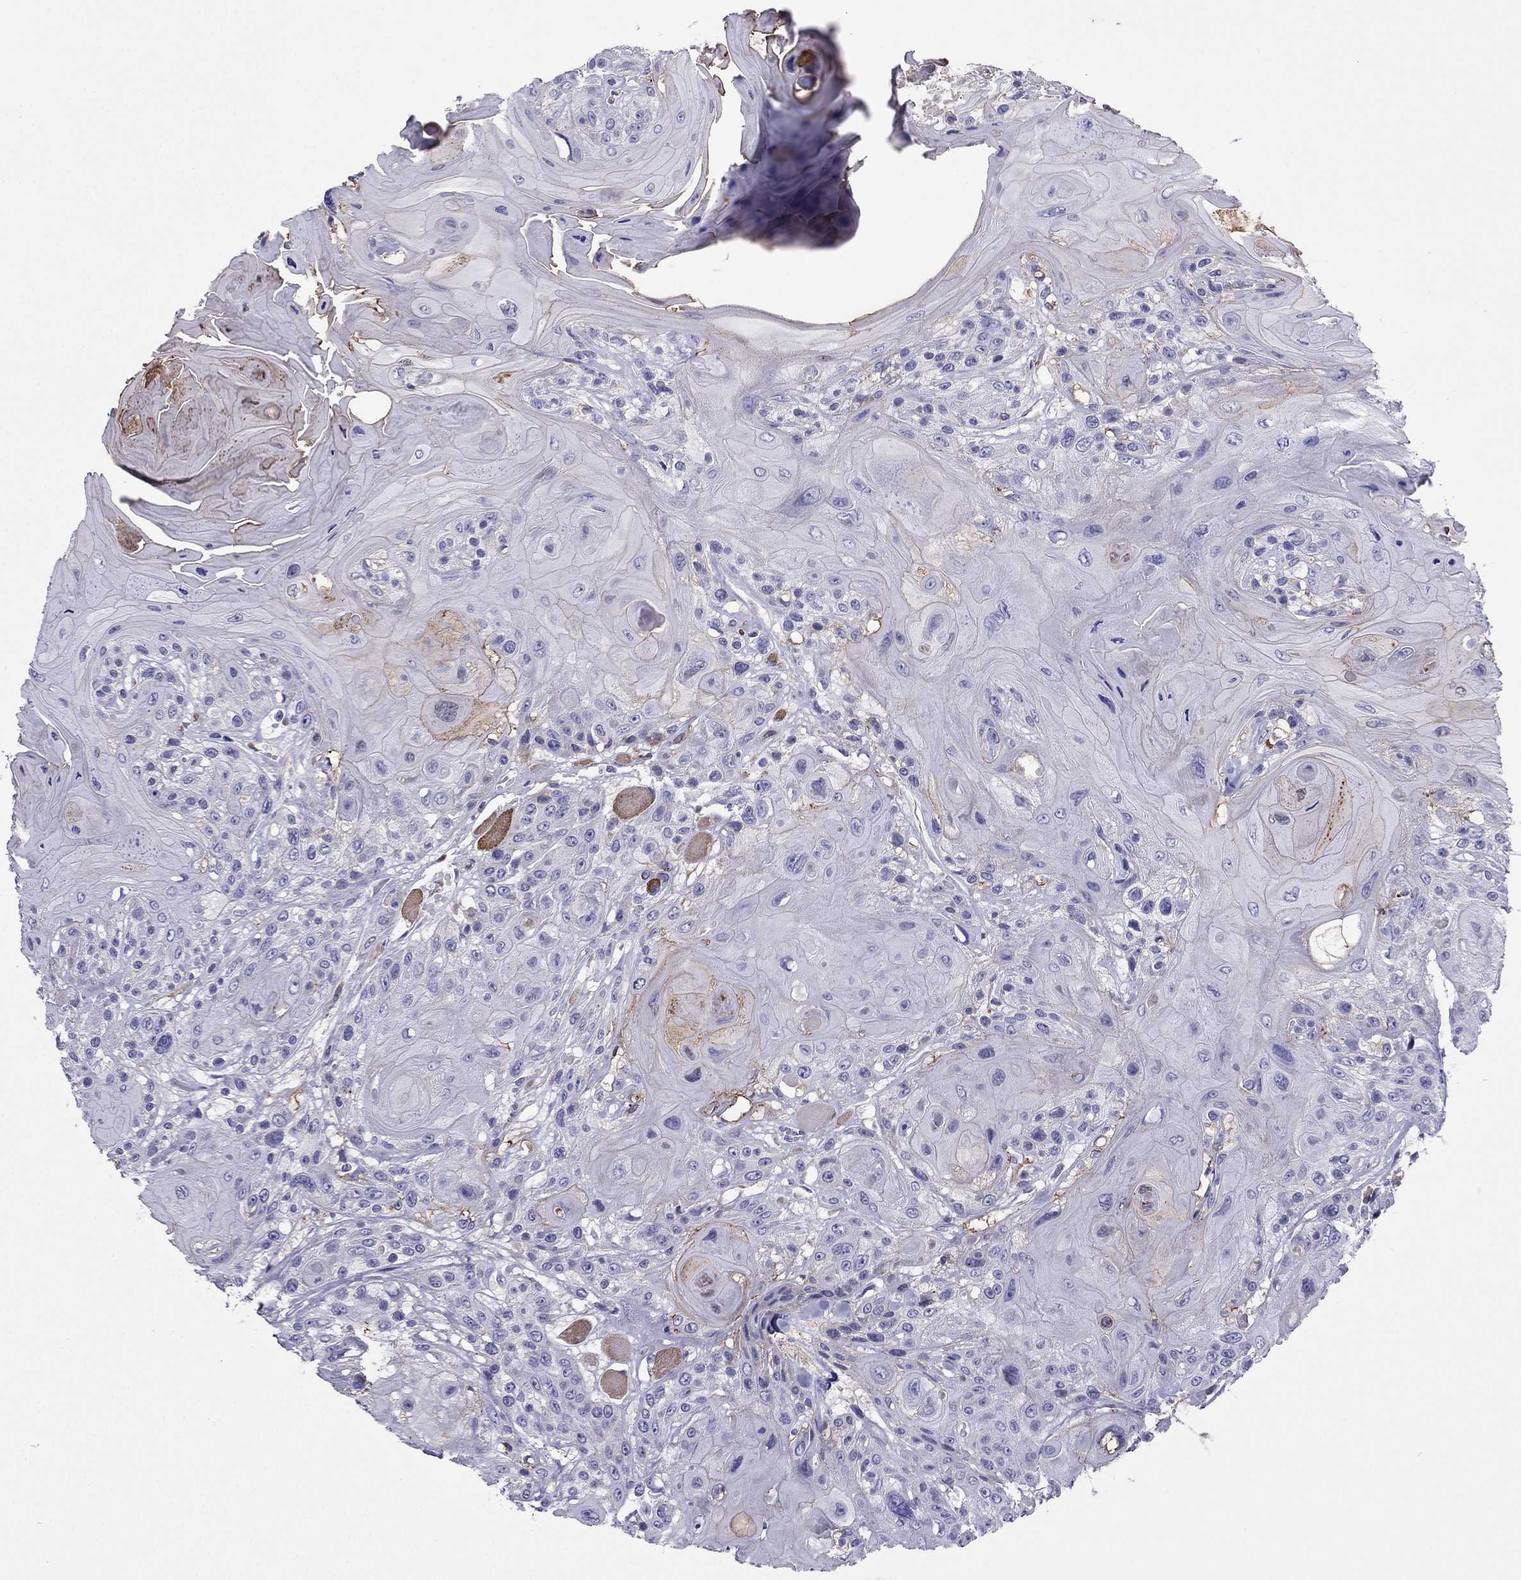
{"staining": {"intensity": "moderate", "quantity": "<25%", "location": "cytoplasmic/membranous"}, "tissue": "head and neck cancer", "cell_type": "Tumor cells", "image_type": "cancer", "snomed": [{"axis": "morphology", "description": "Squamous cell carcinoma, NOS"}, {"axis": "topography", "description": "Head-Neck"}], "caption": "Immunohistochemistry (IHC) of head and neck cancer reveals low levels of moderate cytoplasmic/membranous expression in about <25% of tumor cells. The protein is stained brown, and the nuclei are stained in blue (DAB (3,3'-diaminobenzidine) IHC with brightfield microscopy, high magnification).", "gene": "TBC1D21", "patient": {"sex": "female", "age": 59}}